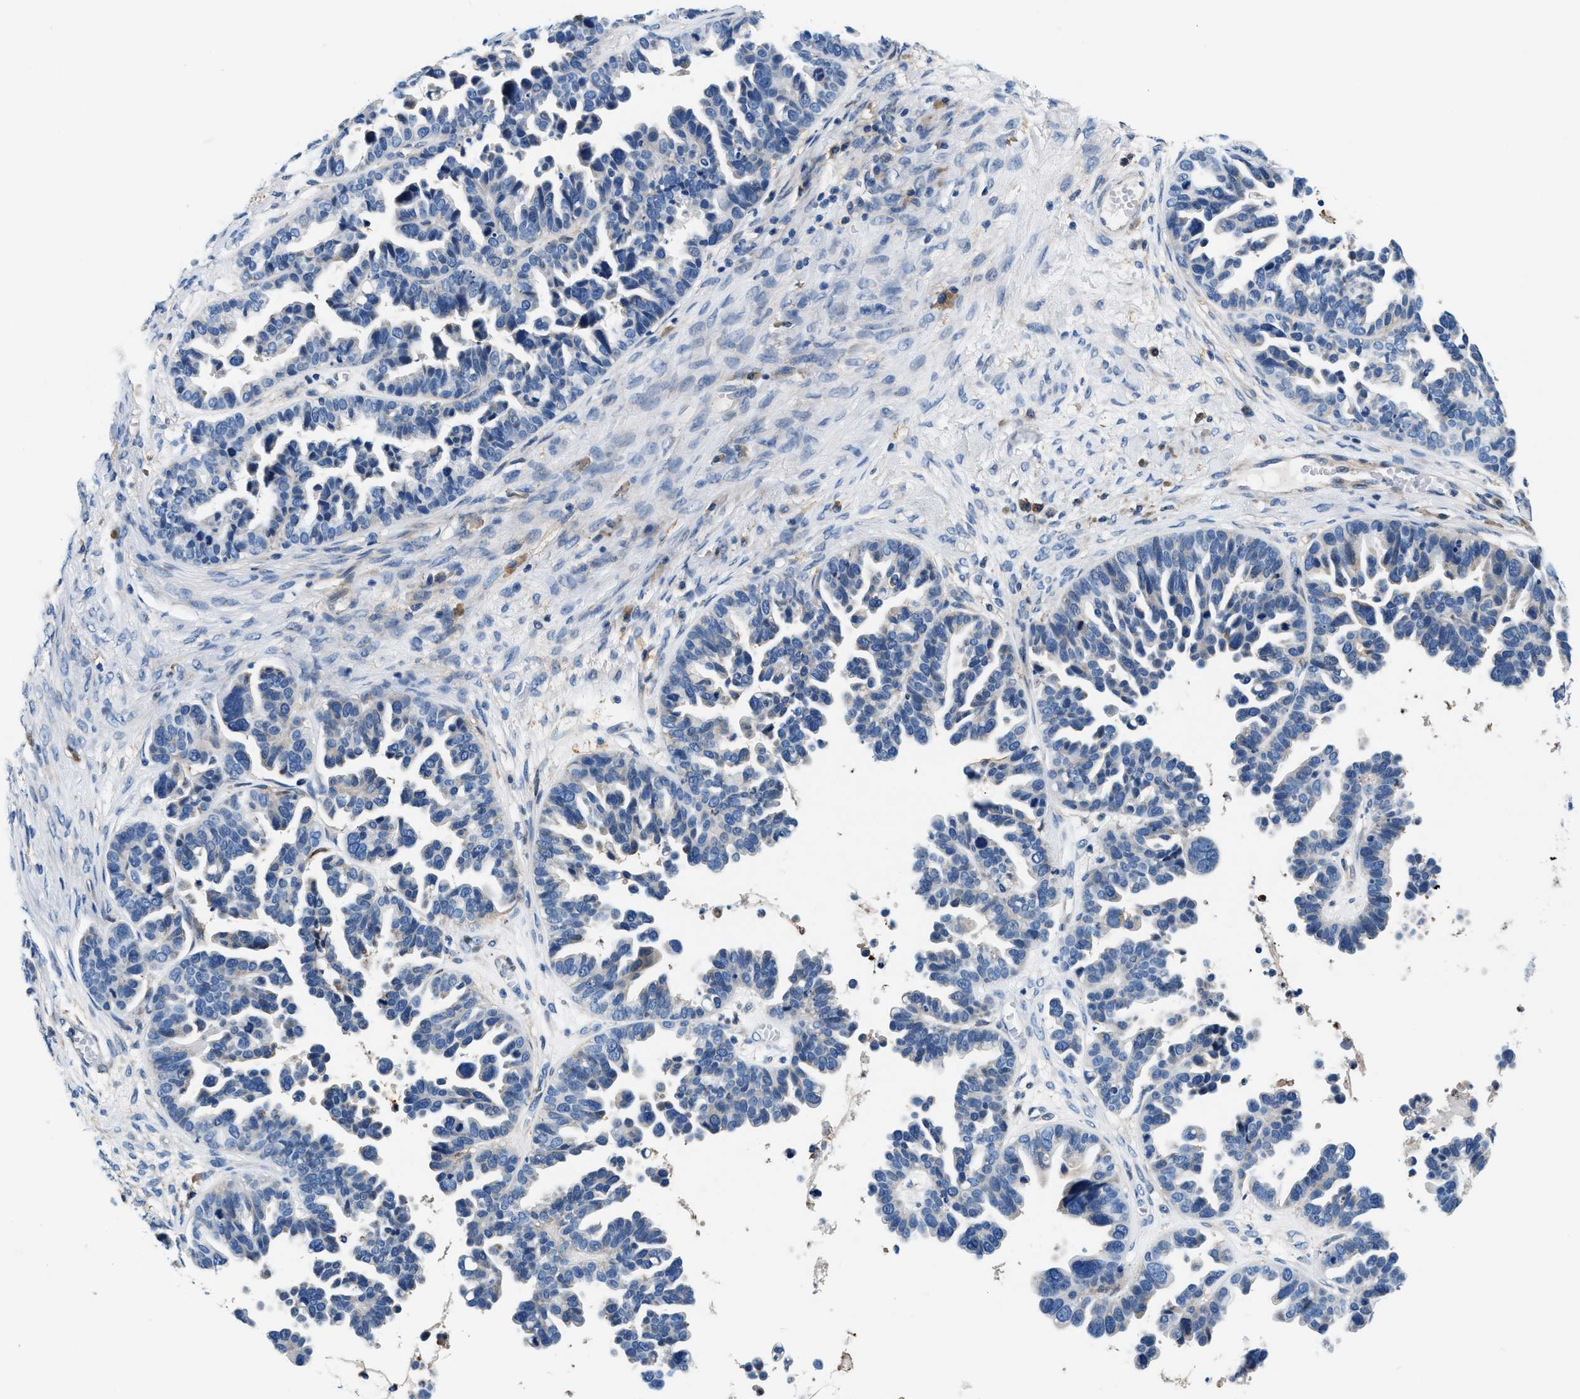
{"staining": {"intensity": "negative", "quantity": "none", "location": "none"}, "tissue": "ovarian cancer", "cell_type": "Tumor cells", "image_type": "cancer", "snomed": [{"axis": "morphology", "description": "Cystadenocarcinoma, serous, NOS"}, {"axis": "topography", "description": "Ovary"}], "caption": "An immunohistochemistry photomicrograph of serous cystadenocarcinoma (ovarian) is shown. There is no staining in tumor cells of serous cystadenocarcinoma (ovarian).", "gene": "SLFN11", "patient": {"sex": "female", "age": 56}}